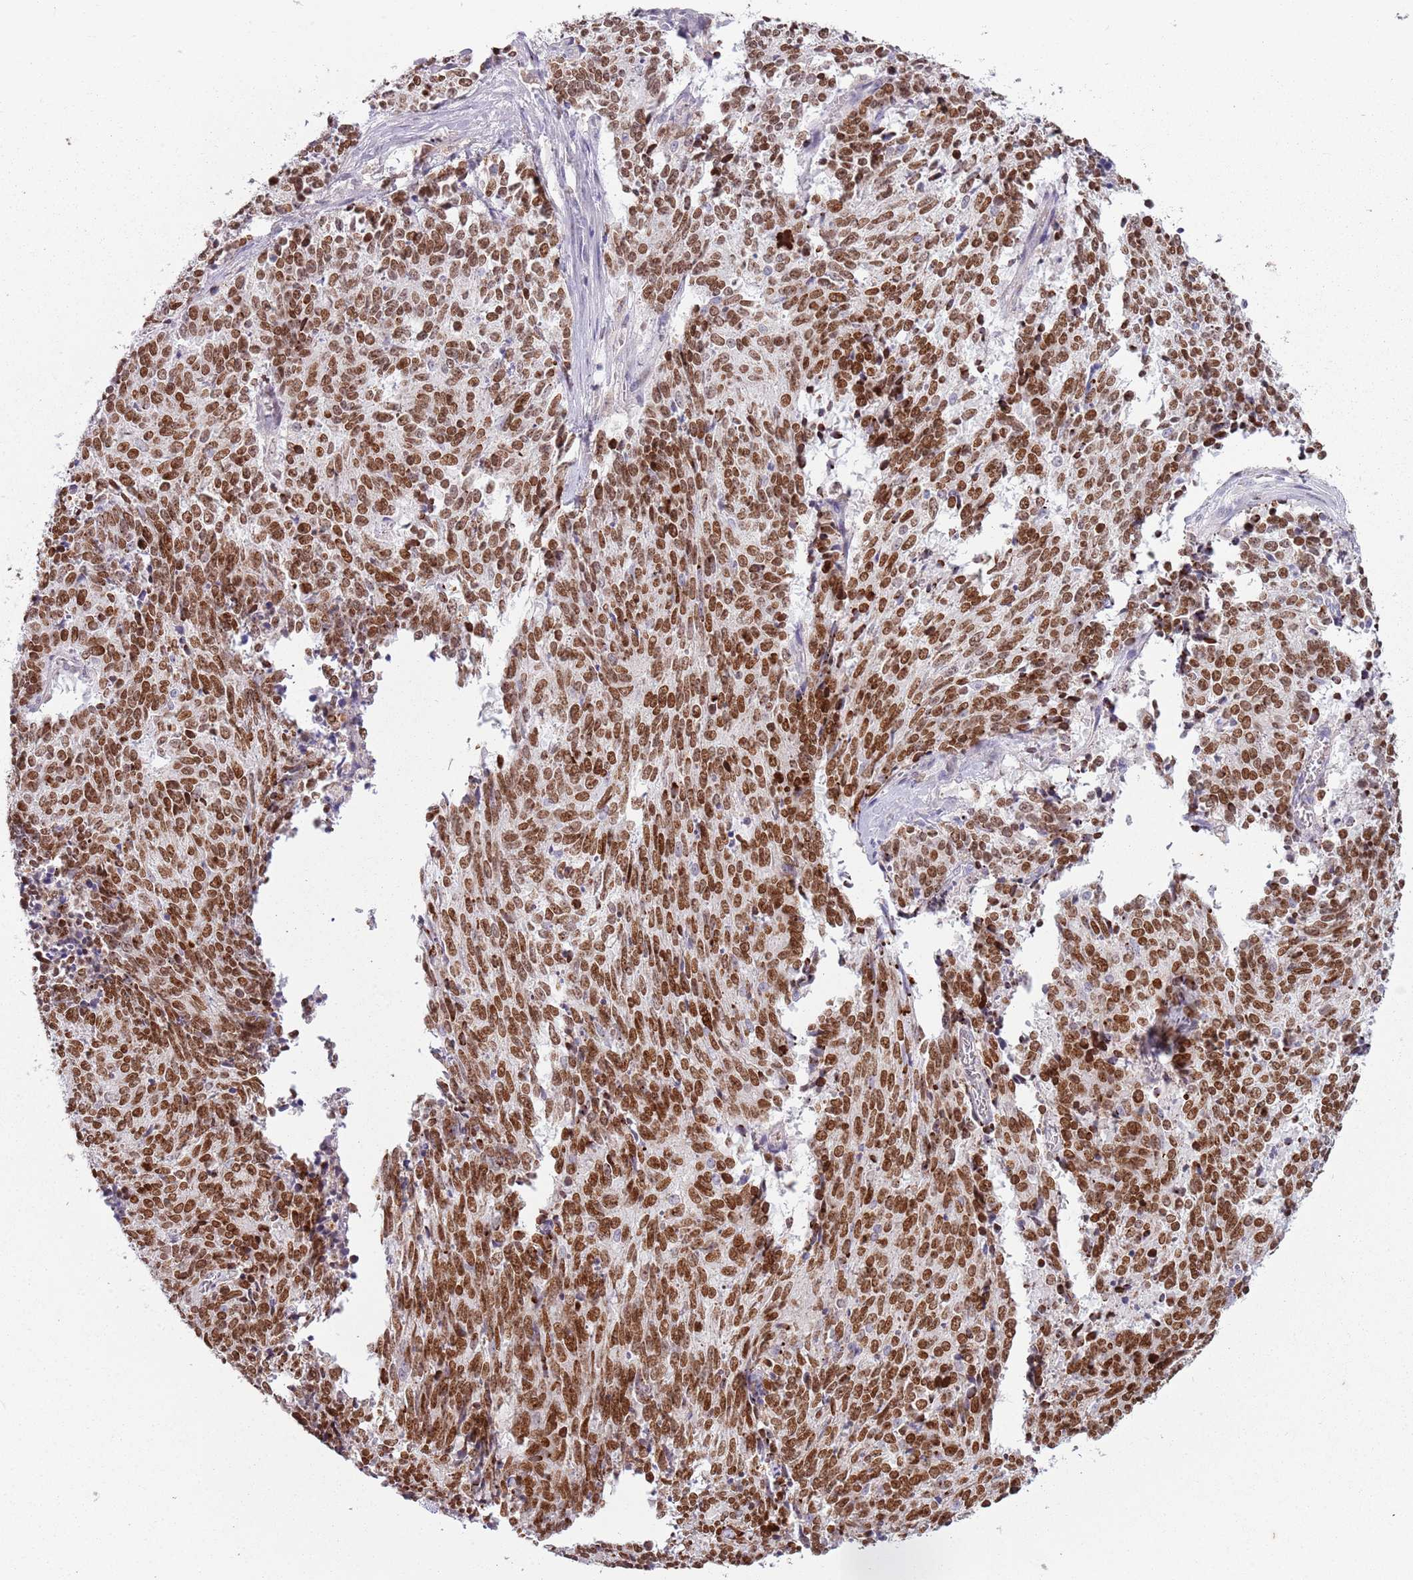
{"staining": {"intensity": "strong", "quantity": ">75%", "location": "nuclear"}, "tissue": "cervical cancer", "cell_type": "Tumor cells", "image_type": "cancer", "snomed": [{"axis": "morphology", "description": "Squamous cell carcinoma, NOS"}, {"axis": "topography", "description": "Cervix"}], "caption": "High-magnification brightfield microscopy of cervical cancer (squamous cell carcinoma) stained with DAB (brown) and counterstained with hematoxylin (blue). tumor cells exhibit strong nuclear positivity is identified in approximately>75% of cells.", "gene": "SYS1", "patient": {"sex": "female", "age": 29}}